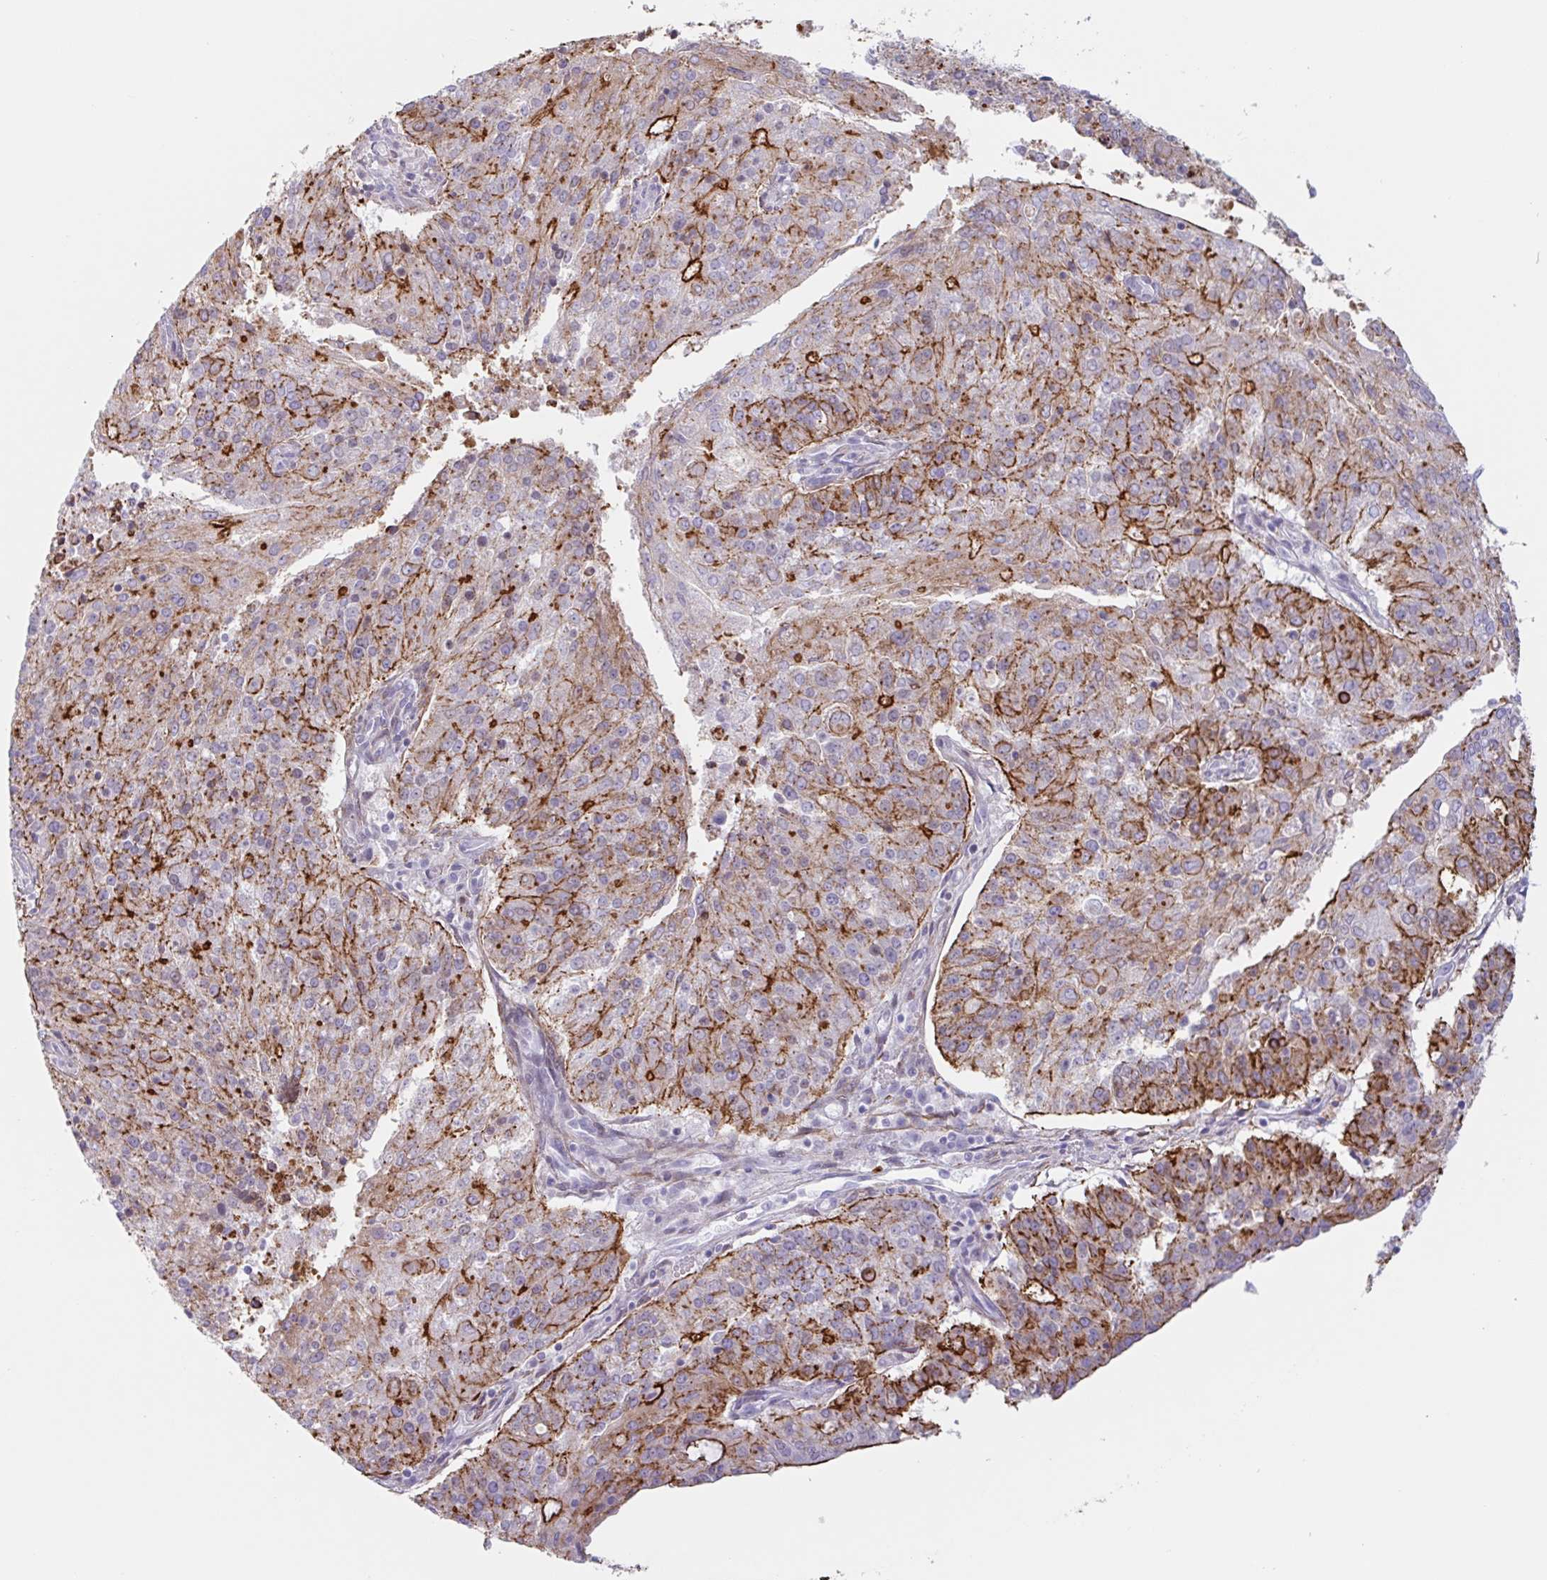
{"staining": {"intensity": "strong", "quantity": ">75%", "location": "cytoplasmic/membranous"}, "tissue": "endometrial cancer", "cell_type": "Tumor cells", "image_type": "cancer", "snomed": [{"axis": "morphology", "description": "Adenocarcinoma, NOS"}, {"axis": "topography", "description": "Endometrium"}], "caption": "Protein expression analysis of human endometrial adenocarcinoma reveals strong cytoplasmic/membranous expression in about >75% of tumor cells. (brown staining indicates protein expression, while blue staining denotes nuclei).", "gene": "MYH10", "patient": {"sex": "female", "age": 82}}